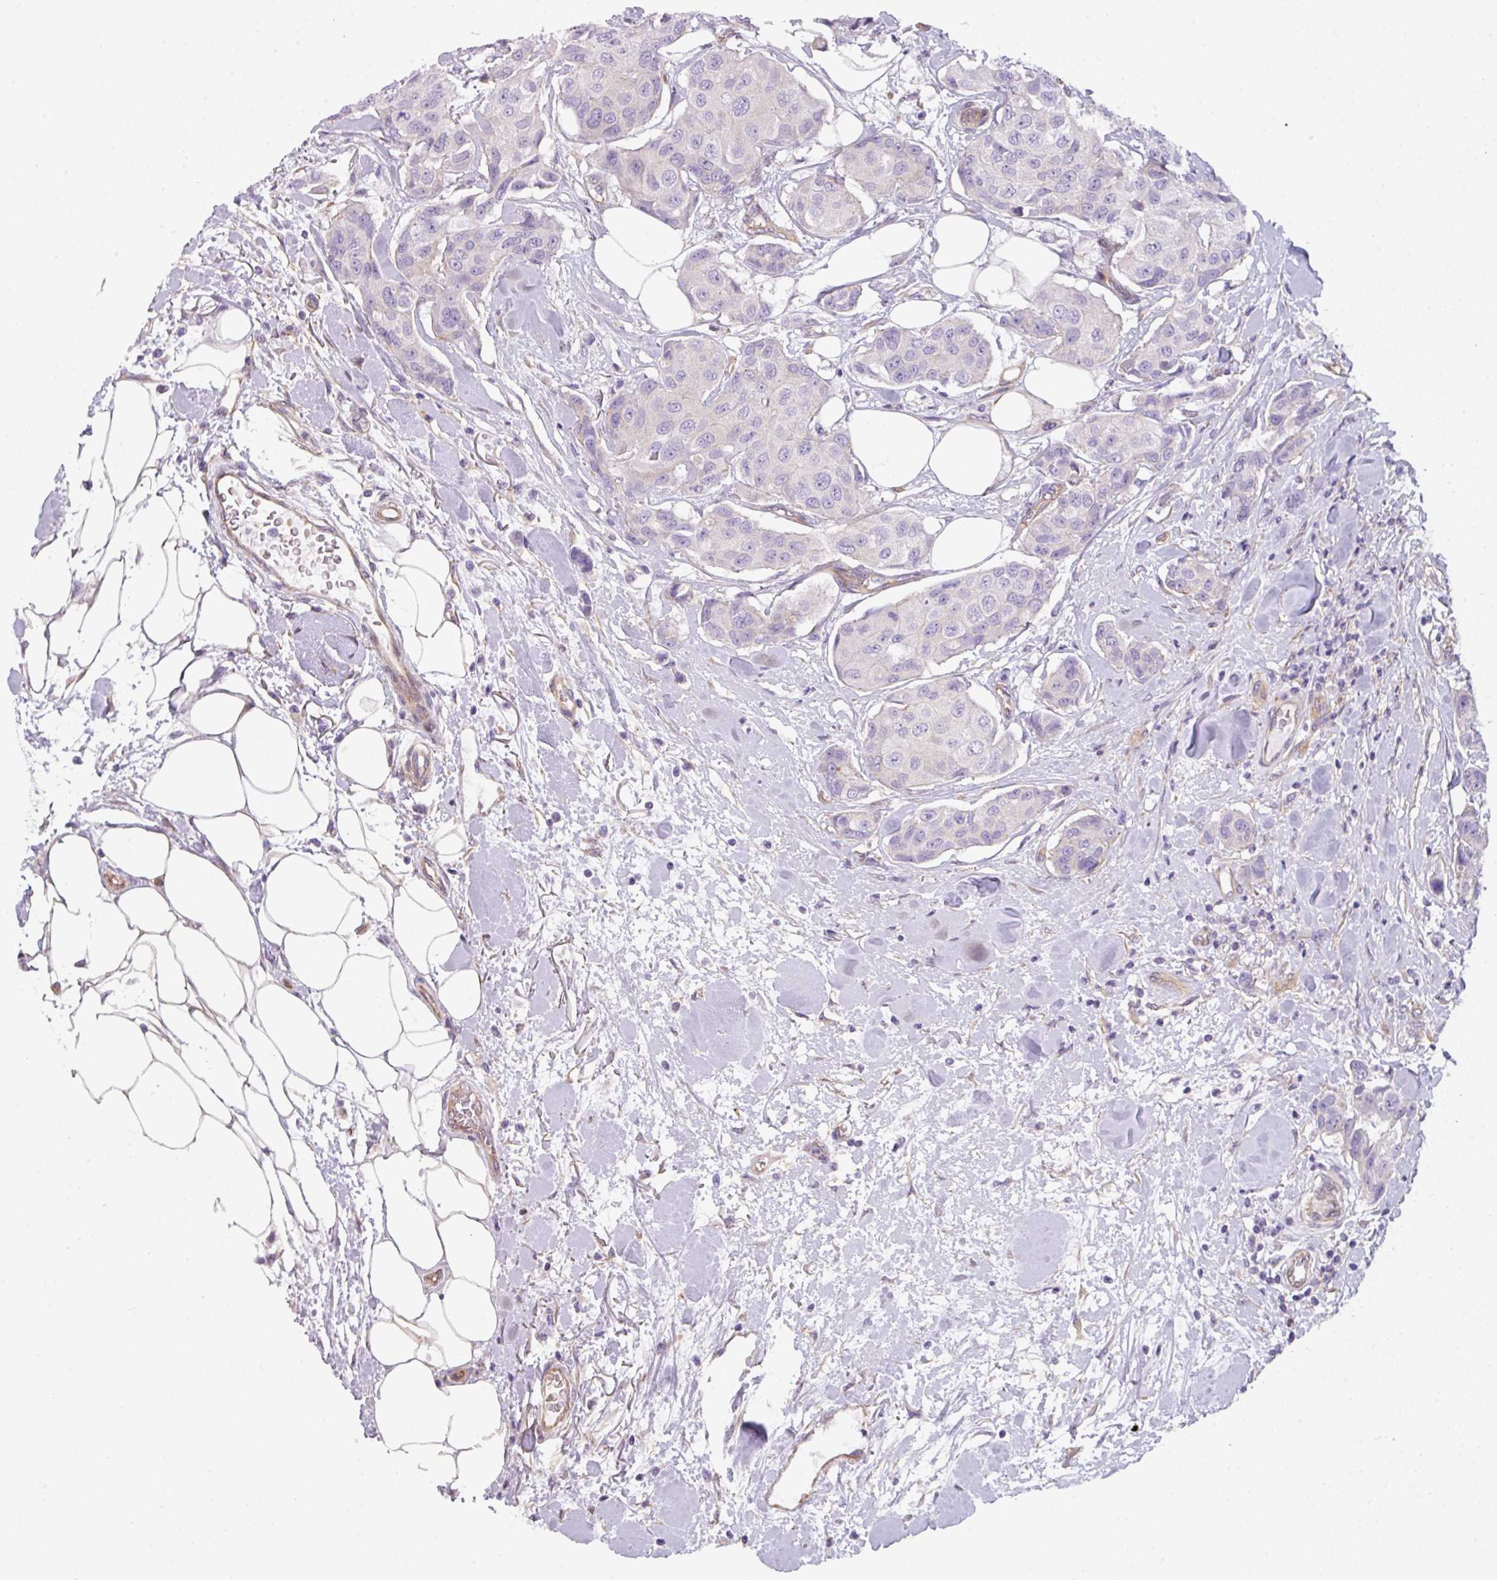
{"staining": {"intensity": "negative", "quantity": "none", "location": "none"}, "tissue": "breast cancer", "cell_type": "Tumor cells", "image_type": "cancer", "snomed": [{"axis": "morphology", "description": "Duct carcinoma"}, {"axis": "topography", "description": "Breast"}, {"axis": "topography", "description": "Lymph node"}], "caption": "This is a histopathology image of immunohistochemistry (IHC) staining of breast cancer (invasive ductal carcinoma), which shows no expression in tumor cells.", "gene": "BUD23", "patient": {"sex": "female", "age": 80}}